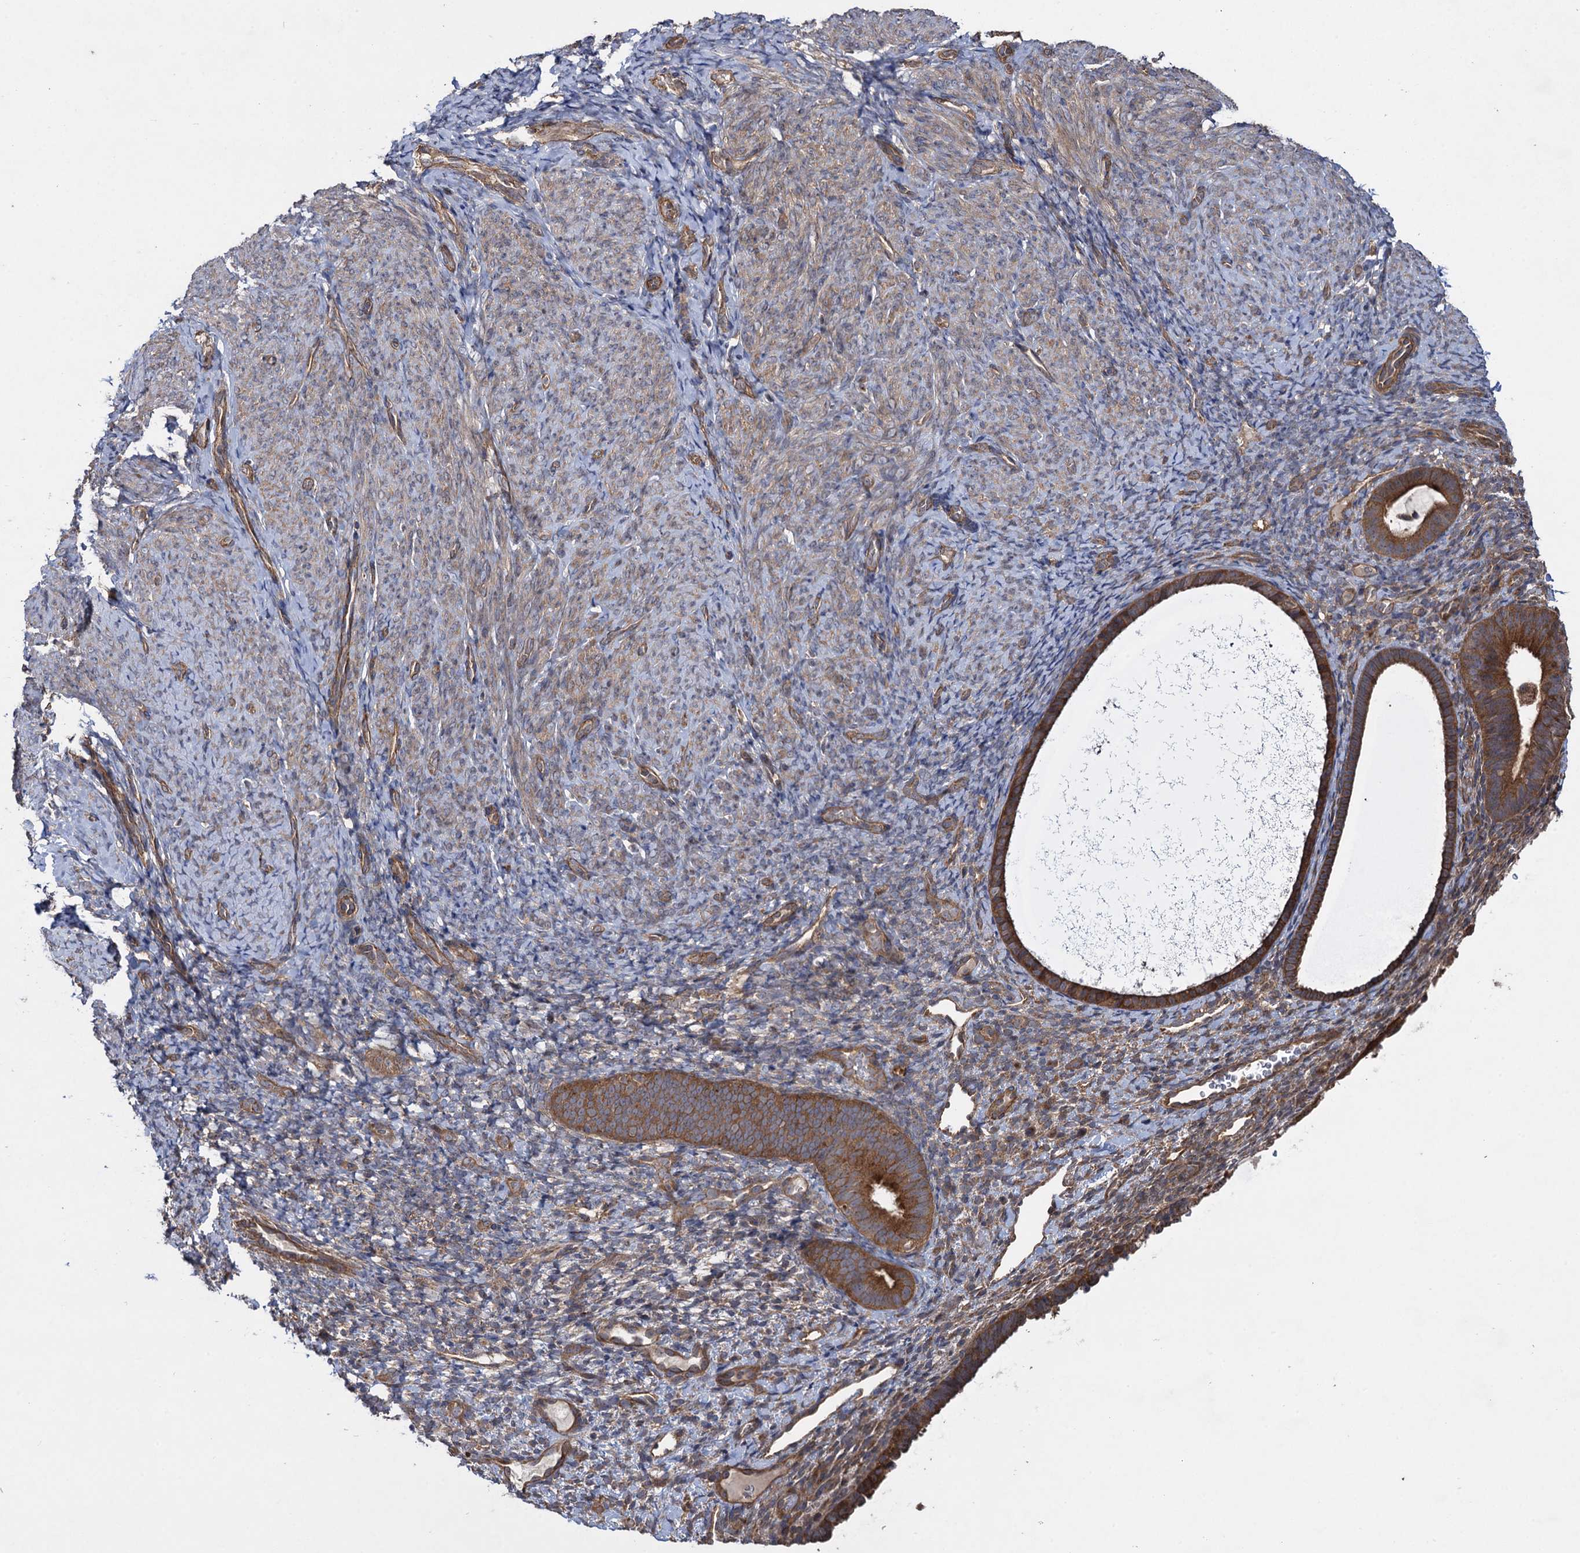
{"staining": {"intensity": "moderate", "quantity": "<25%", "location": "cytoplasmic/membranous"}, "tissue": "endometrium", "cell_type": "Cells in endometrial stroma", "image_type": "normal", "snomed": [{"axis": "morphology", "description": "Normal tissue, NOS"}, {"axis": "topography", "description": "Endometrium"}], "caption": "DAB (3,3'-diaminobenzidine) immunohistochemical staining of normal endometrium reveals moderate cytoplasmic/membranous protein expression in about <25% of cells in endometrial stroma. Nuclei are stained in blue.", "gene": "HAUS1", "patient": {"sex": "female", "age": 65}}